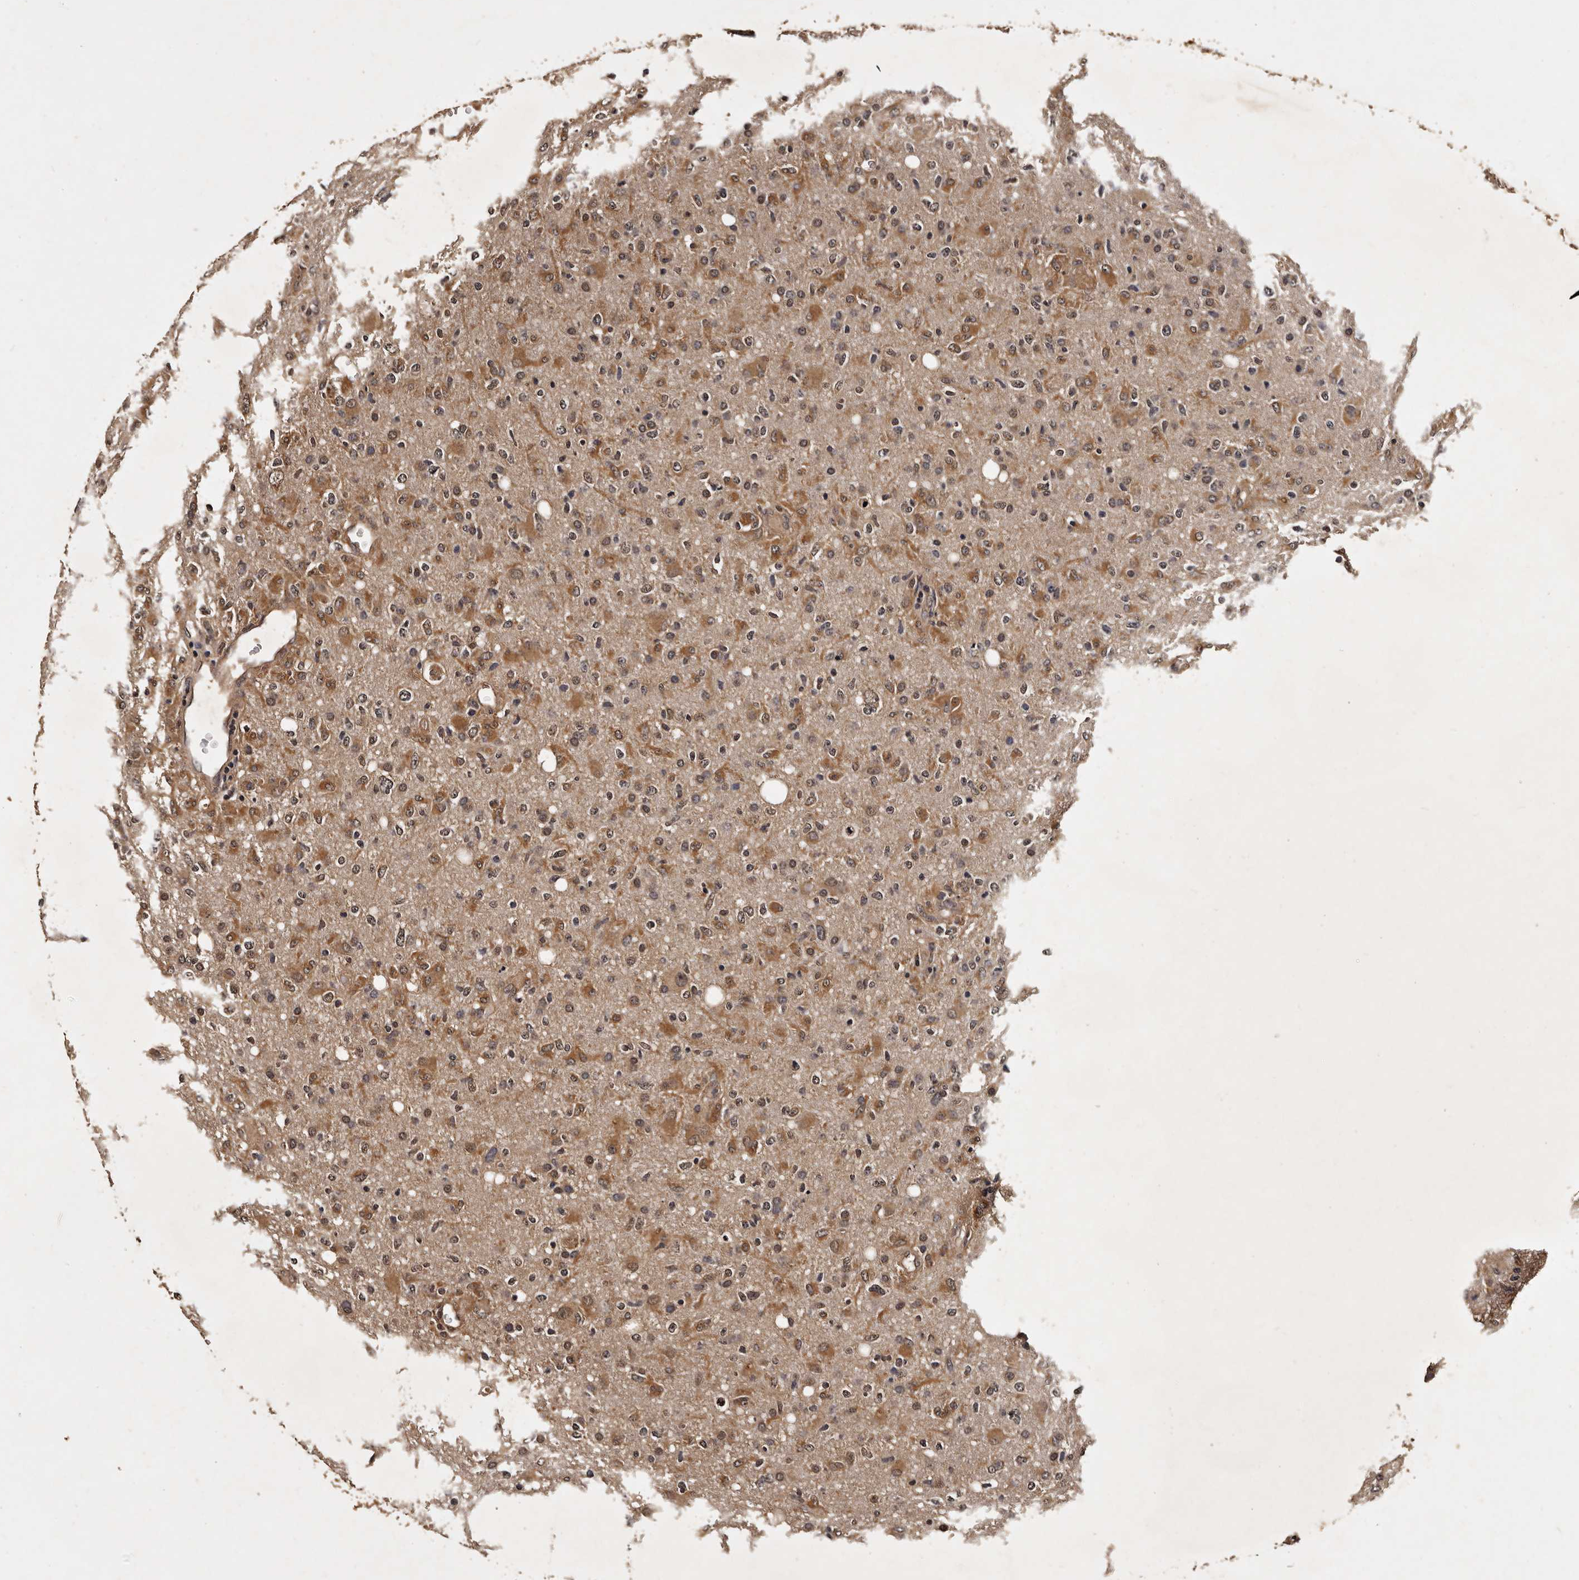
{"staining": {"intensity": "moderate", "quantity": "25%-75%", "location": "cytoplasmic/membranous"}, "tissue": "glioma", "cell_type": "Tumor cells", "image_type": "cancer", "snomed": [{"axis": "morphology", "description": "Glioma, malignant, High grade"}, {"axis": "topography", "description": "Brain"}], "caption": "About 25%-75% of tumor cells in high-grade glioma (malignant) display moderate cytoplasmic/membranous protein positivity as visualized by brown immunohistochemical staining.", "gene": "PARS2", "patient": {"sex": "female", "age": 57}}